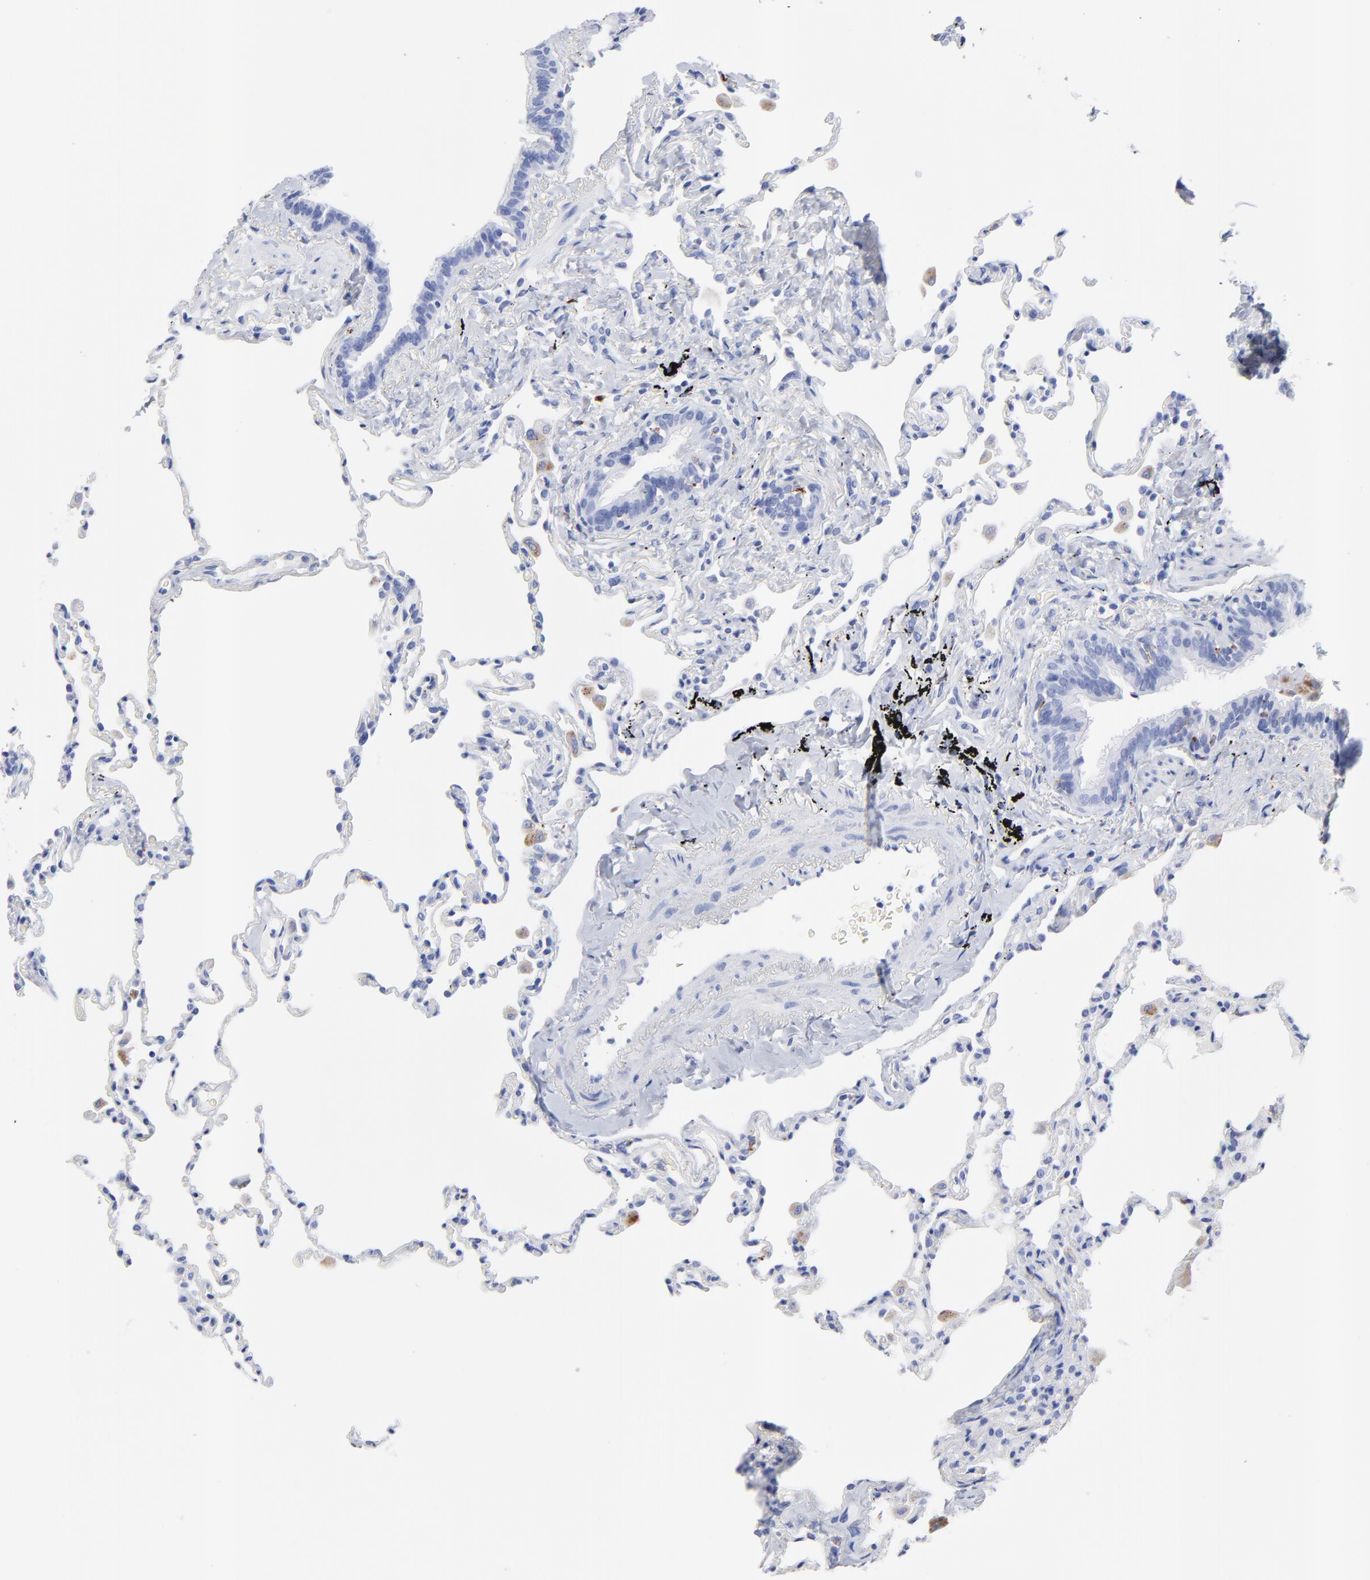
{"staining": {"intensity": "negative", "quantity": "none", "location": "none"}, "tissue": "lung", "cell_type": "Alveolar cells", "image_type": "normal", "snomed": [{"axis": "morphology", "description": "Normal tissue, NOS"}, {"axis": "topography", "description": "Lung"}], "caption": "IHC micrograph of unremarkable human lung stained for a protein (brown), which exhibits no staining in alveolar cells. (DAB (3,3'-diaminobenzidine) IHC, high magnification).", "gene": "CPVL", "patient": {"sex": "male", "age": 59}}